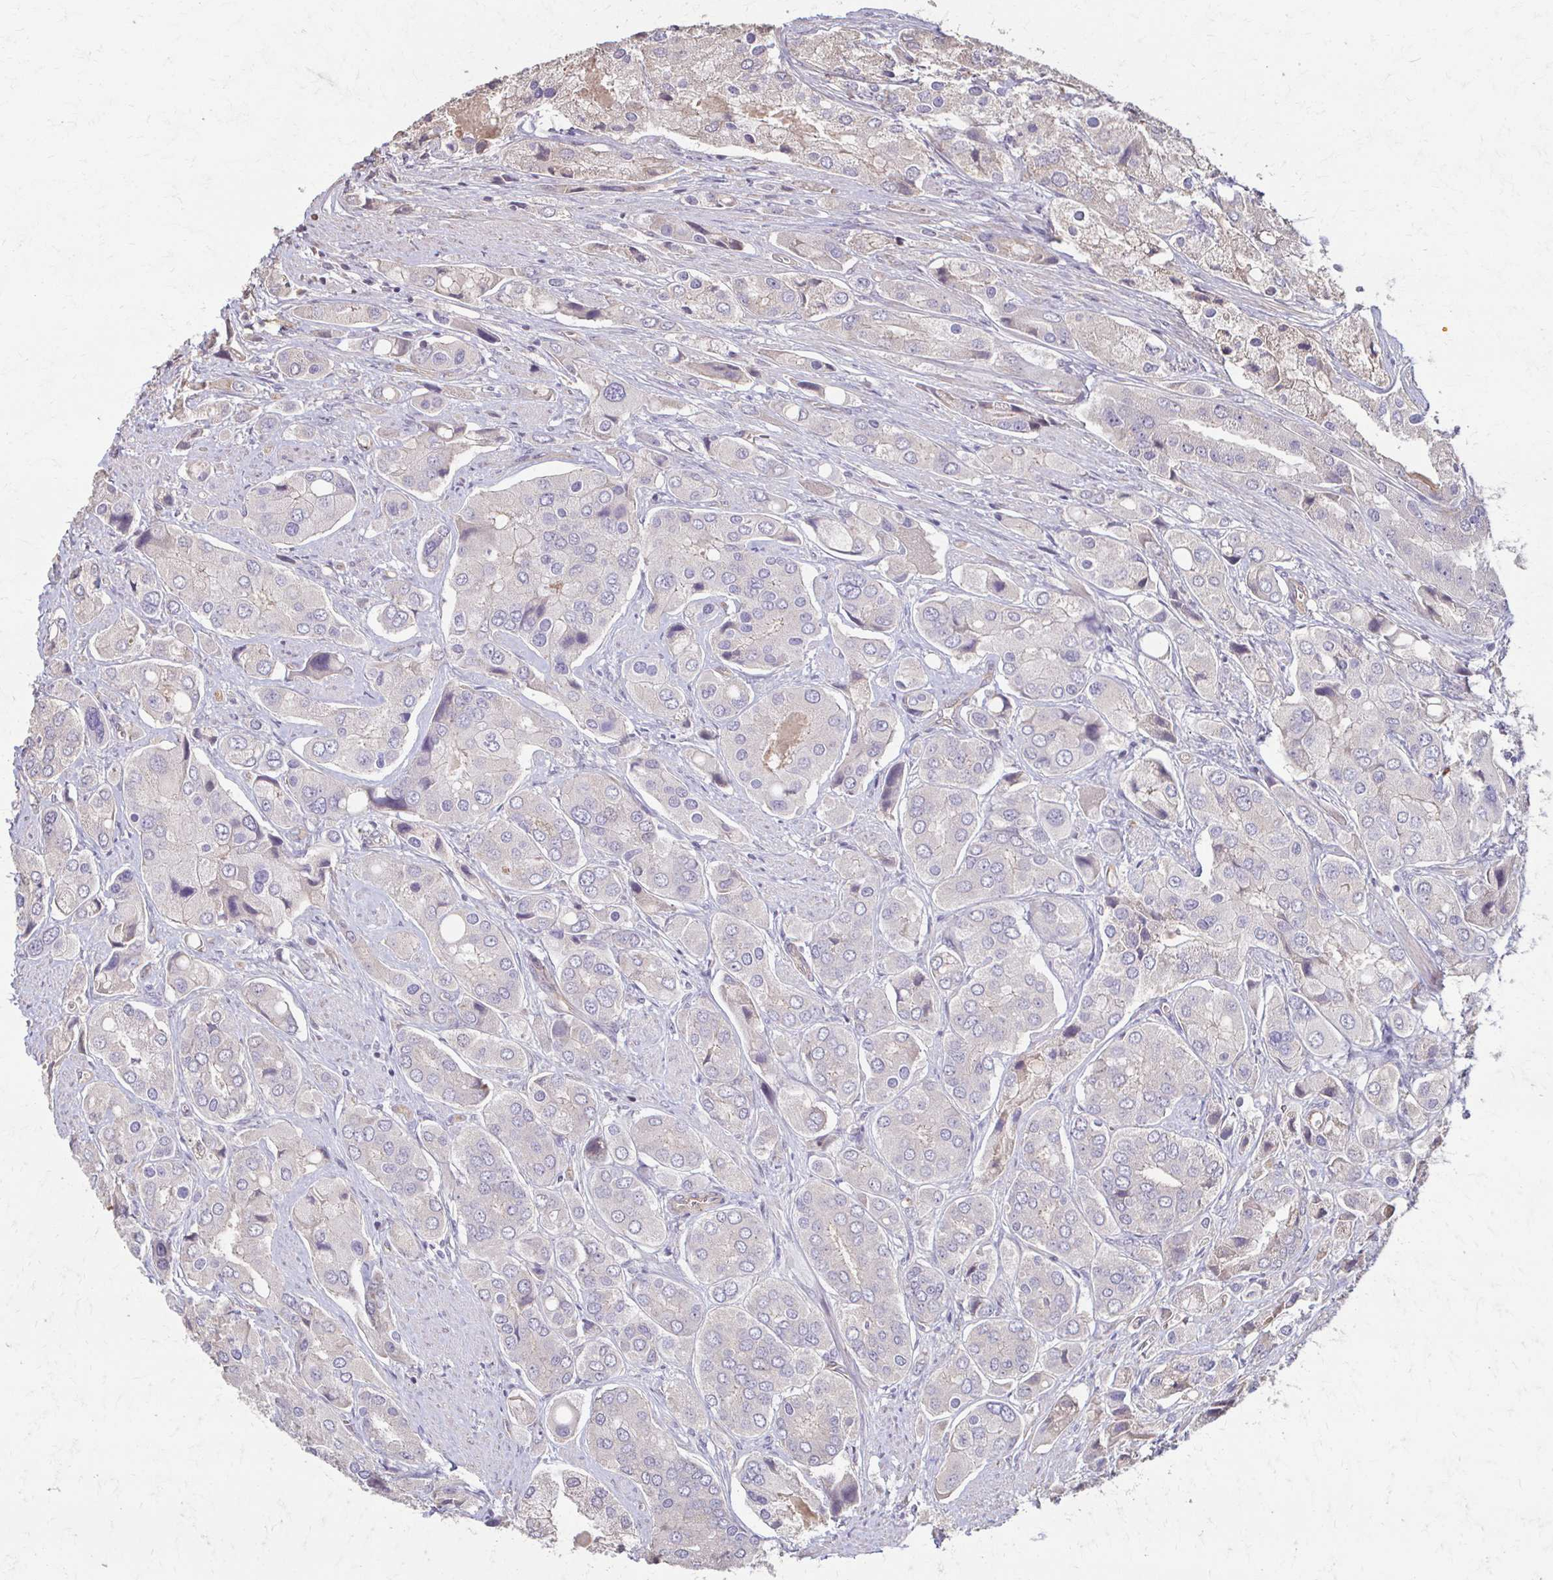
{"staining": {"intensity": "negative", "quantity": "none", "location": "none"}, "tissue": "prostate cancer", "cell_type": "Tumor cells", "image_type": "cancer", "snomed": [{"axis": "morphology", "description": "Adenocarcinoma, Low grade"}, {"axis": "topography", "description": "Prostate"}], "caption": "A micrograph of human adenocarcinoma (low-grade) (prostate) is negative for staining in tumor cells.", "gene": "IL18BP", "patient": {"sex": "male", "age": 69}}